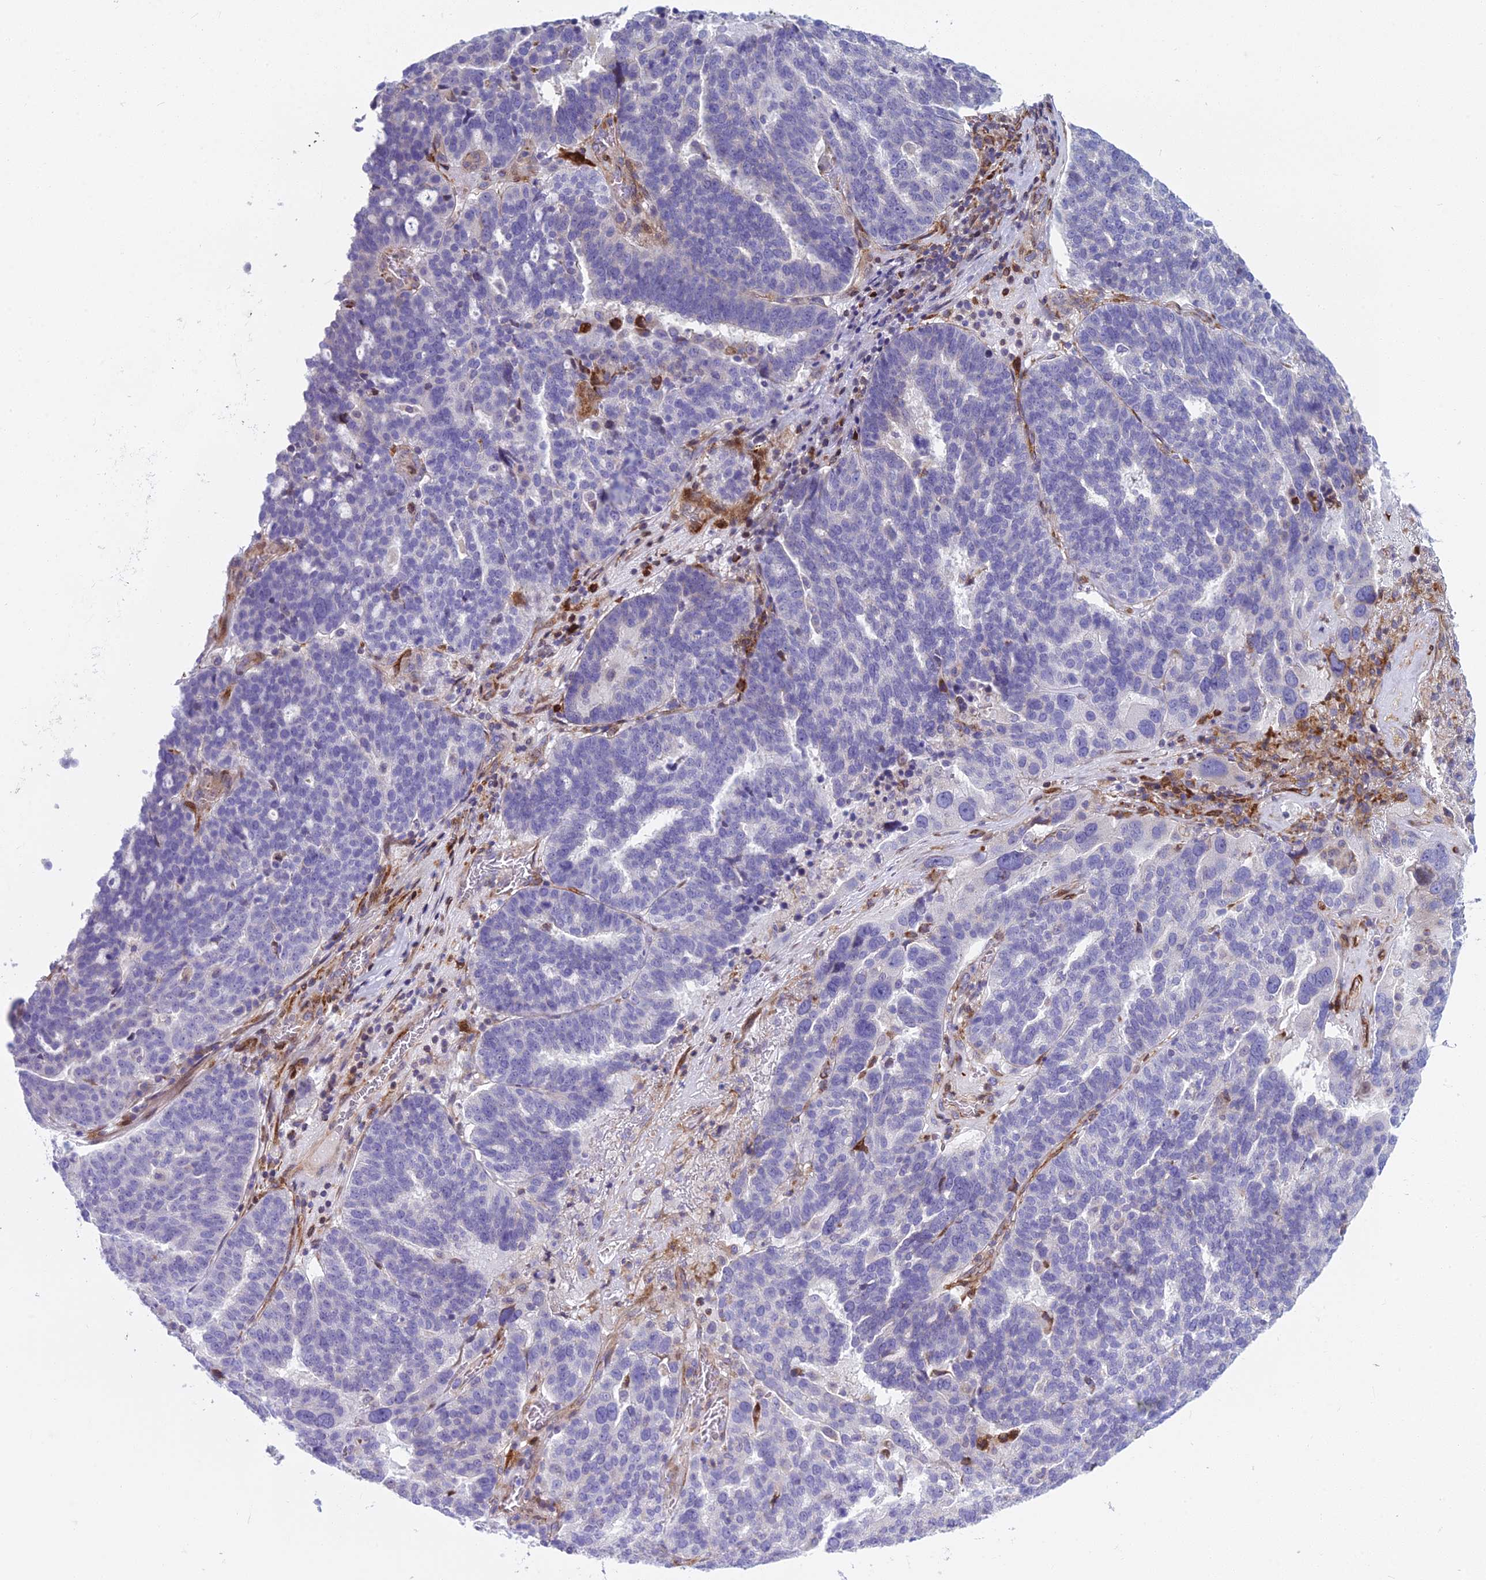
{"staining": {"intensity": "negative", "quantity": "none", "location": "none"}, "tissue": "ovarian cancer", "cell_type": "Tumor cells", "image_type": "cancer", "snomed": [{"axis": "morphology", "description": "Cystadenocarcinoma, serous, NOS"}, {"axis": "topography", "description": "Ovary"}], "caption": "IHC histopathology image of neoplastic tissue: ovarian serous cystadenocarcinoma stained with DAB (3,3'-diaminobenzidine) reveals no significant protein staining in tumor cells.", "gene": "PCDHB14", "patient": {"sex": "female", "age": 59}}